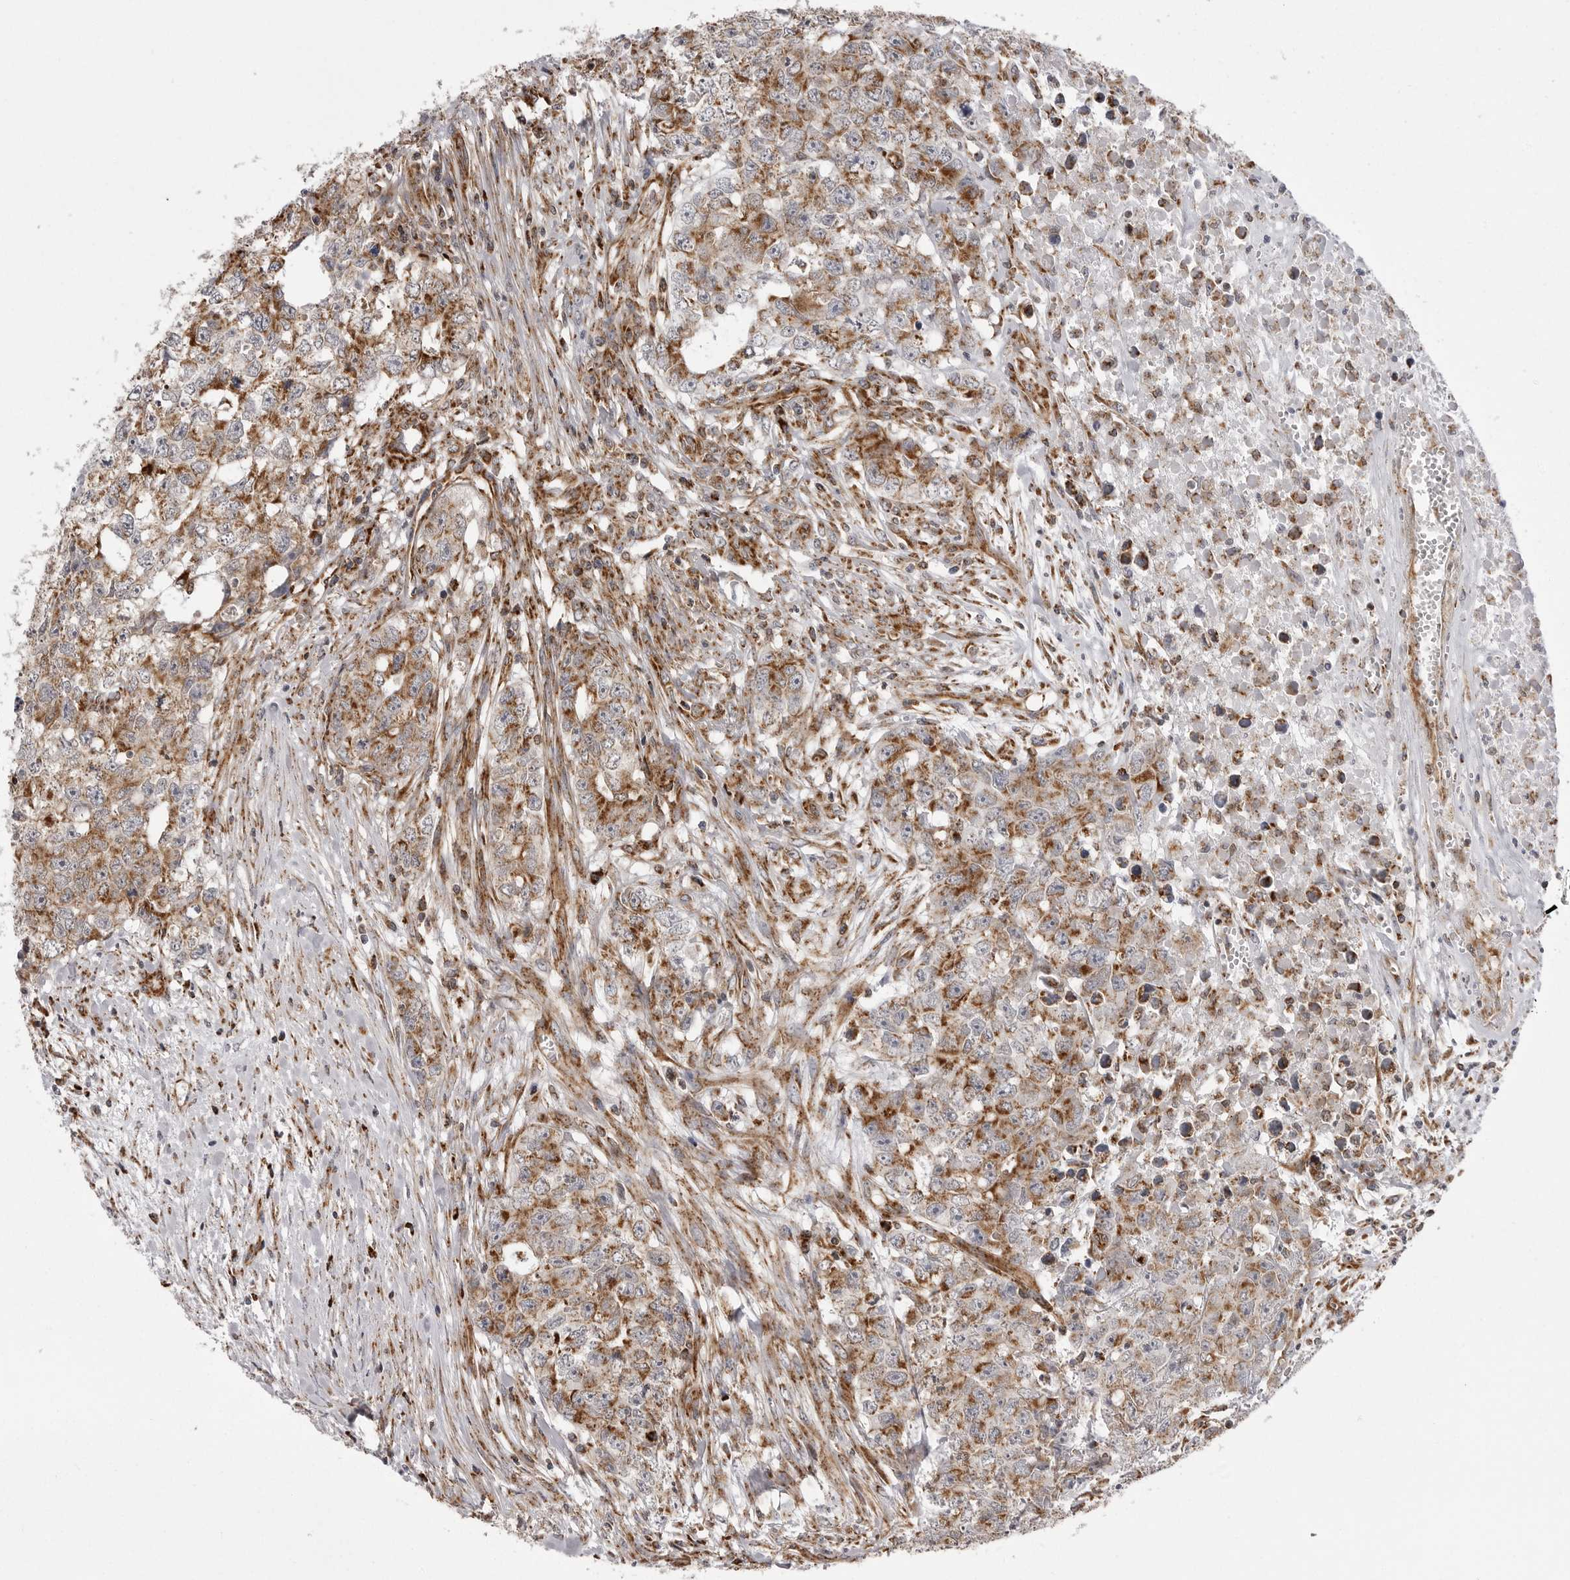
{"staining": {"intensity": "moderate", "quantity": ">75%", "location": "cytoplasmic/membranous"}, "tissue": "testis cancer", "cell_type": "Tumor cells", "image_type": "cancer", "snomed": [{"axis": "morphology", "description": "Carcinoma, Embryonal, NOS"}, {"axis": "topography", "description": "Testis"}], "caption": "The histopathology image shows a brown stain indicating the presence of a protein in the cytoplasmic/membranous of tumor cells in embryonal carcinoma (testis).", "gene": "FH", "patient": {"sex": "male", "age": 28}}